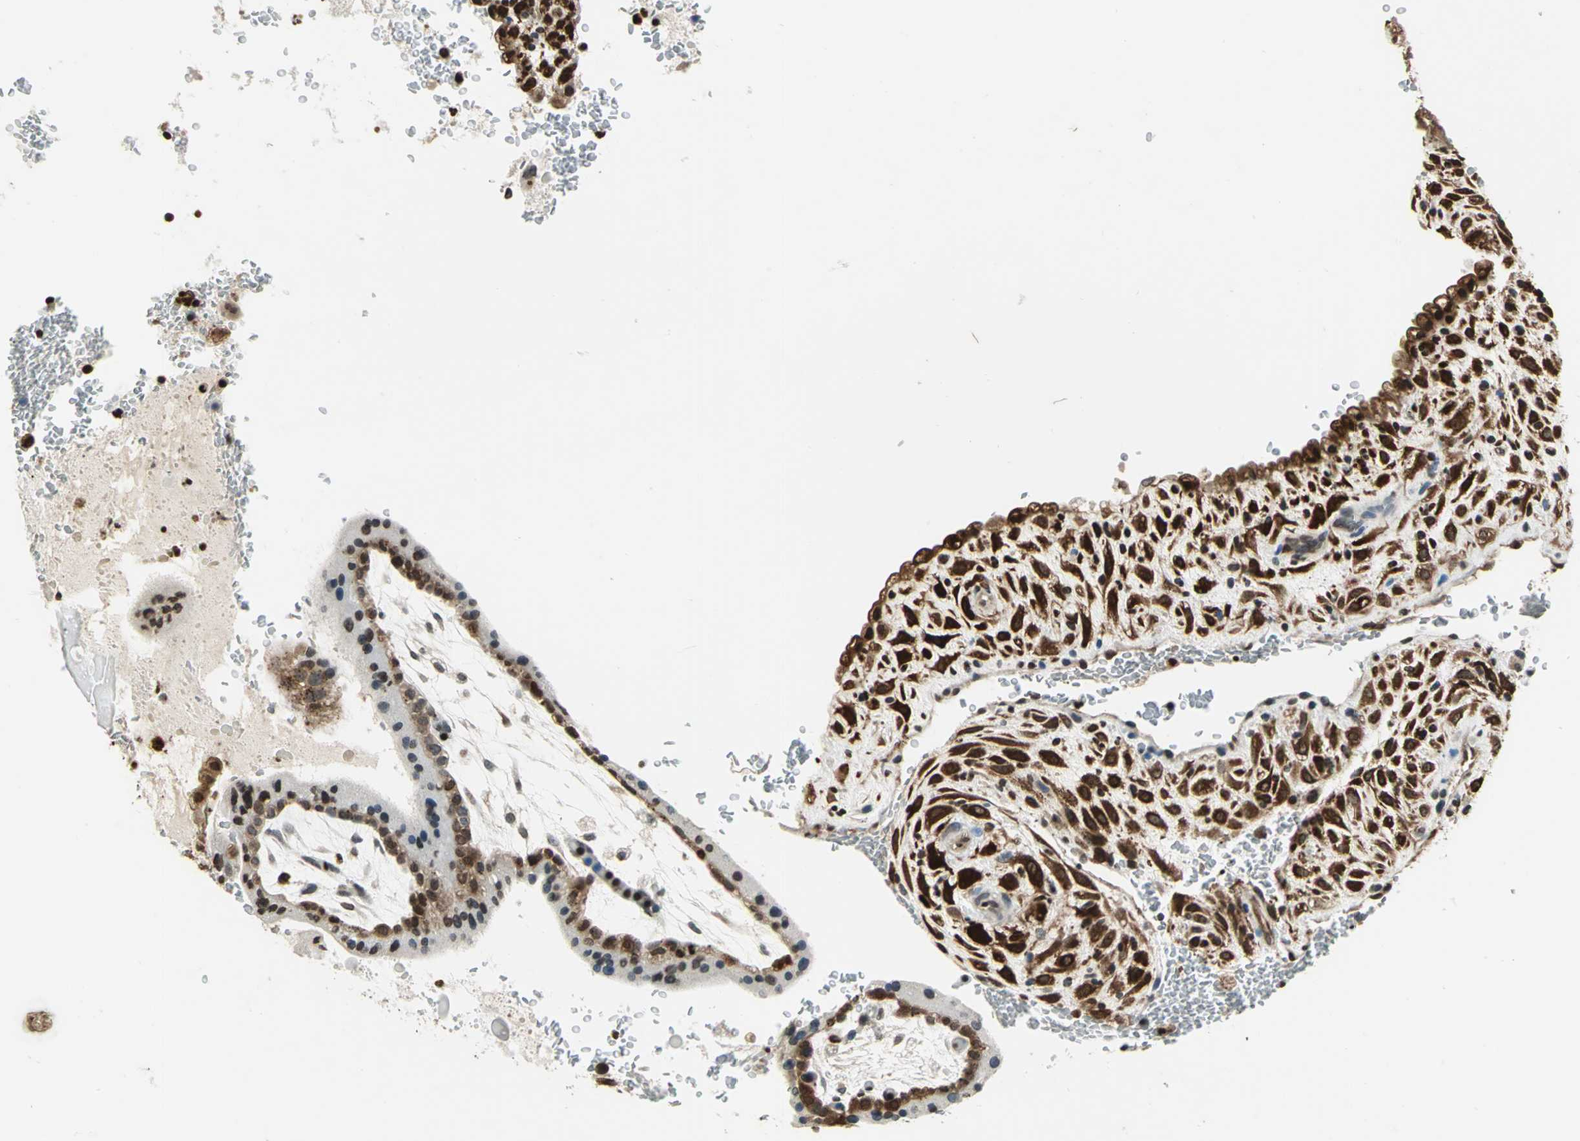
{"staining": {"intensity": "strong", "quantity": "25%-75%", "location": "cytoplasmic/membranous,nuclear"}, "tissue": "placenta", "cell_type": "Decidual cells", "image_type": "normal", "snomed": [{"axis": "morphology", "description": "Normal tissue, NOS"}, {"axis": "topography", "description": "Placenta"}], "caption": "Decidual cells display strong cytoplasmic/membranous,nuclear staining in about 25%-75% of cells in benign placenta.", "gene": "LGALS3", "patient": {"sex": "female", "age": 35}}